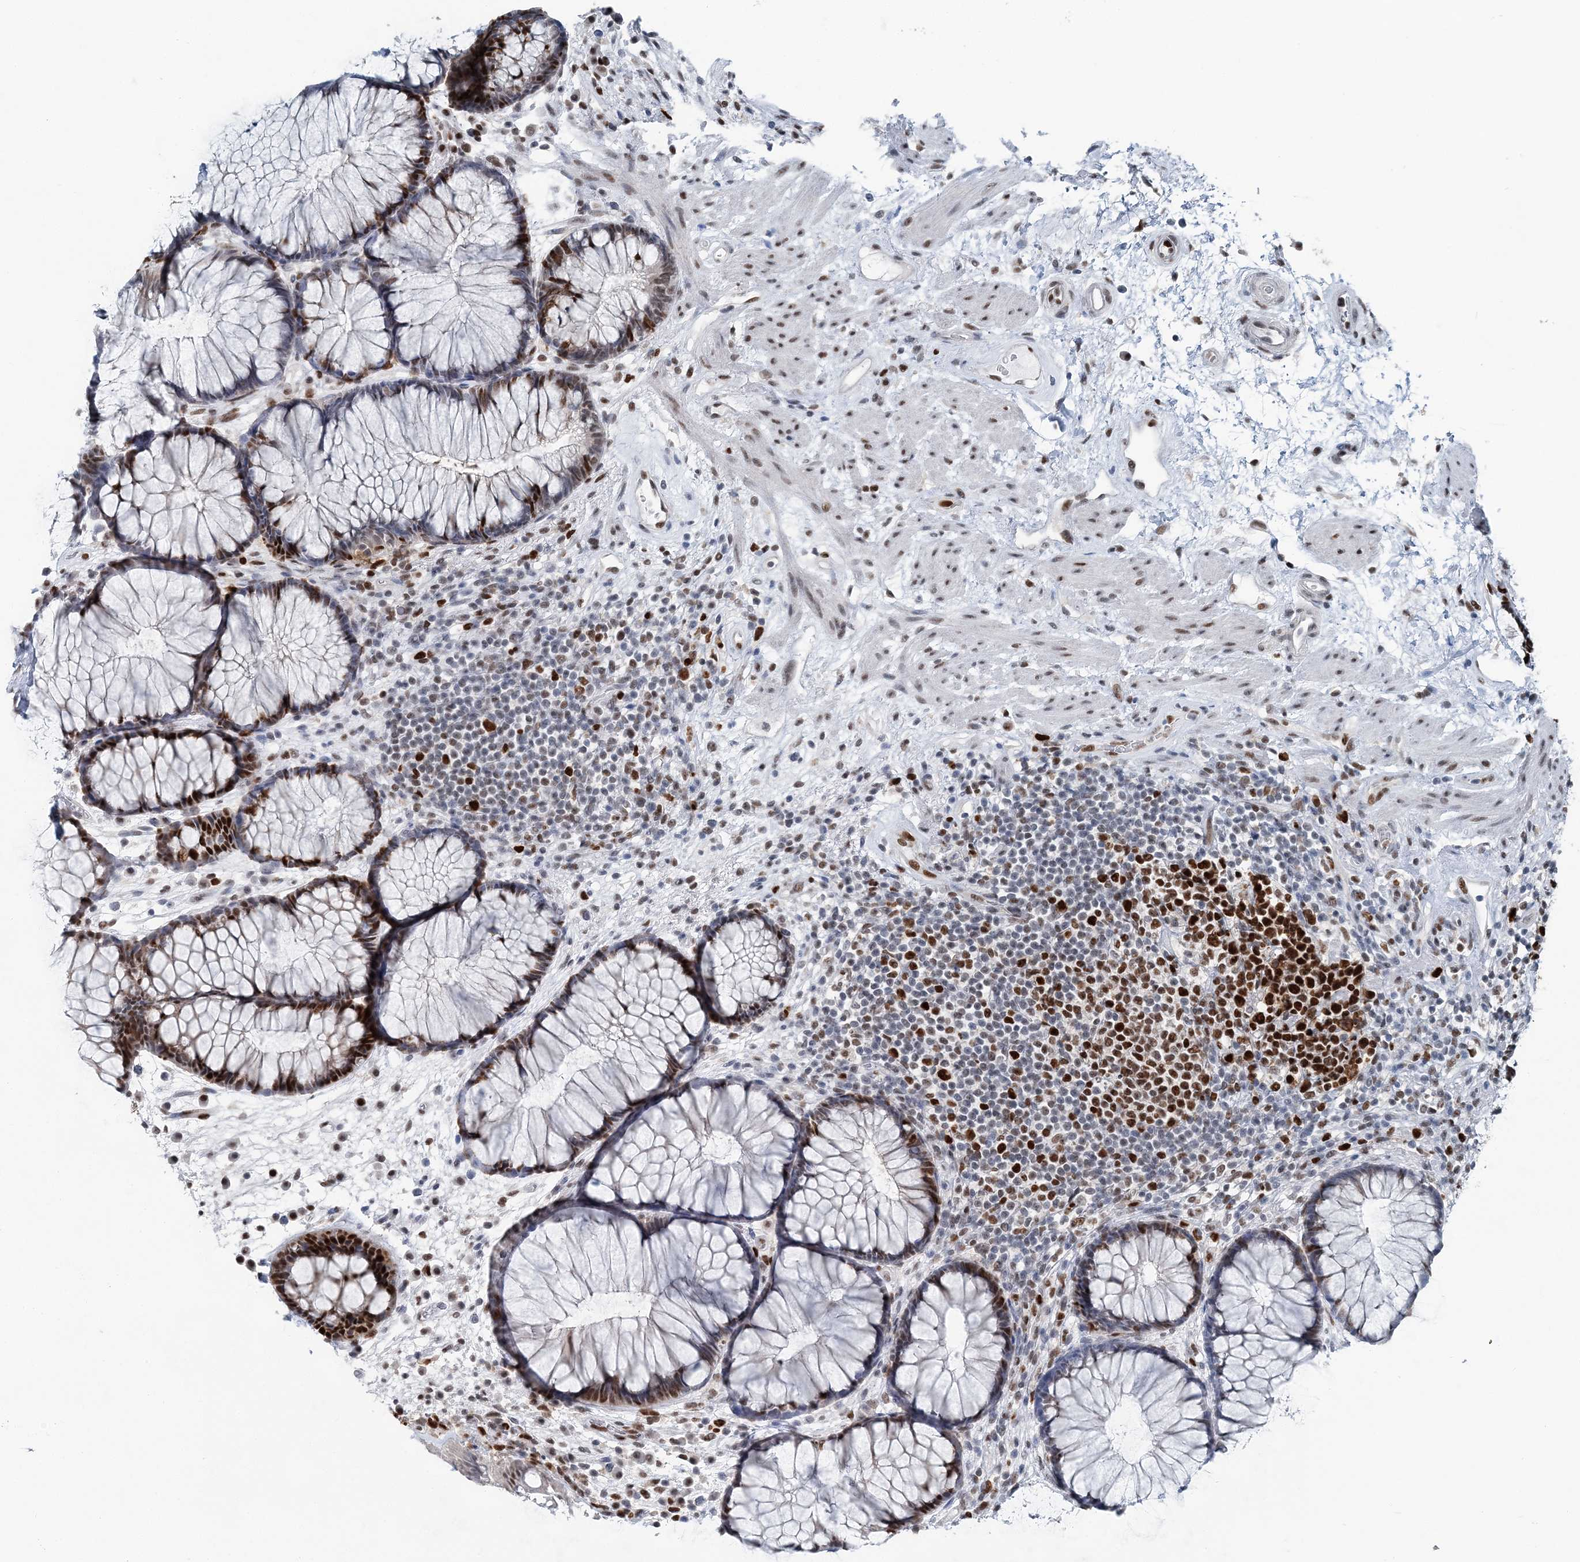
{"staining": {"intensity": "strong", "quantity": ">75%", "location": "nuclear"}, "tissue": "rectum", "cell_type": "Glandular cells", "image_type": "normal", "snomed": [{"axis": "morphology", "description": "Normal tissue, NOS"}, {"axis": "topography", "description": "Rectum"}], "caption": "Immunohistochemistry staining of benign rectum, which demonstrates high levels of strong nuclear expression in approximately >75% of glandular cells indicating strong nuclear protein expression. The staining was performed using DAB (brown) for protein detection and nuclei were counterstained in hematoxylin (blue).", "gene": "HAT1", "patient": {"sex": "male", "age": 51}}